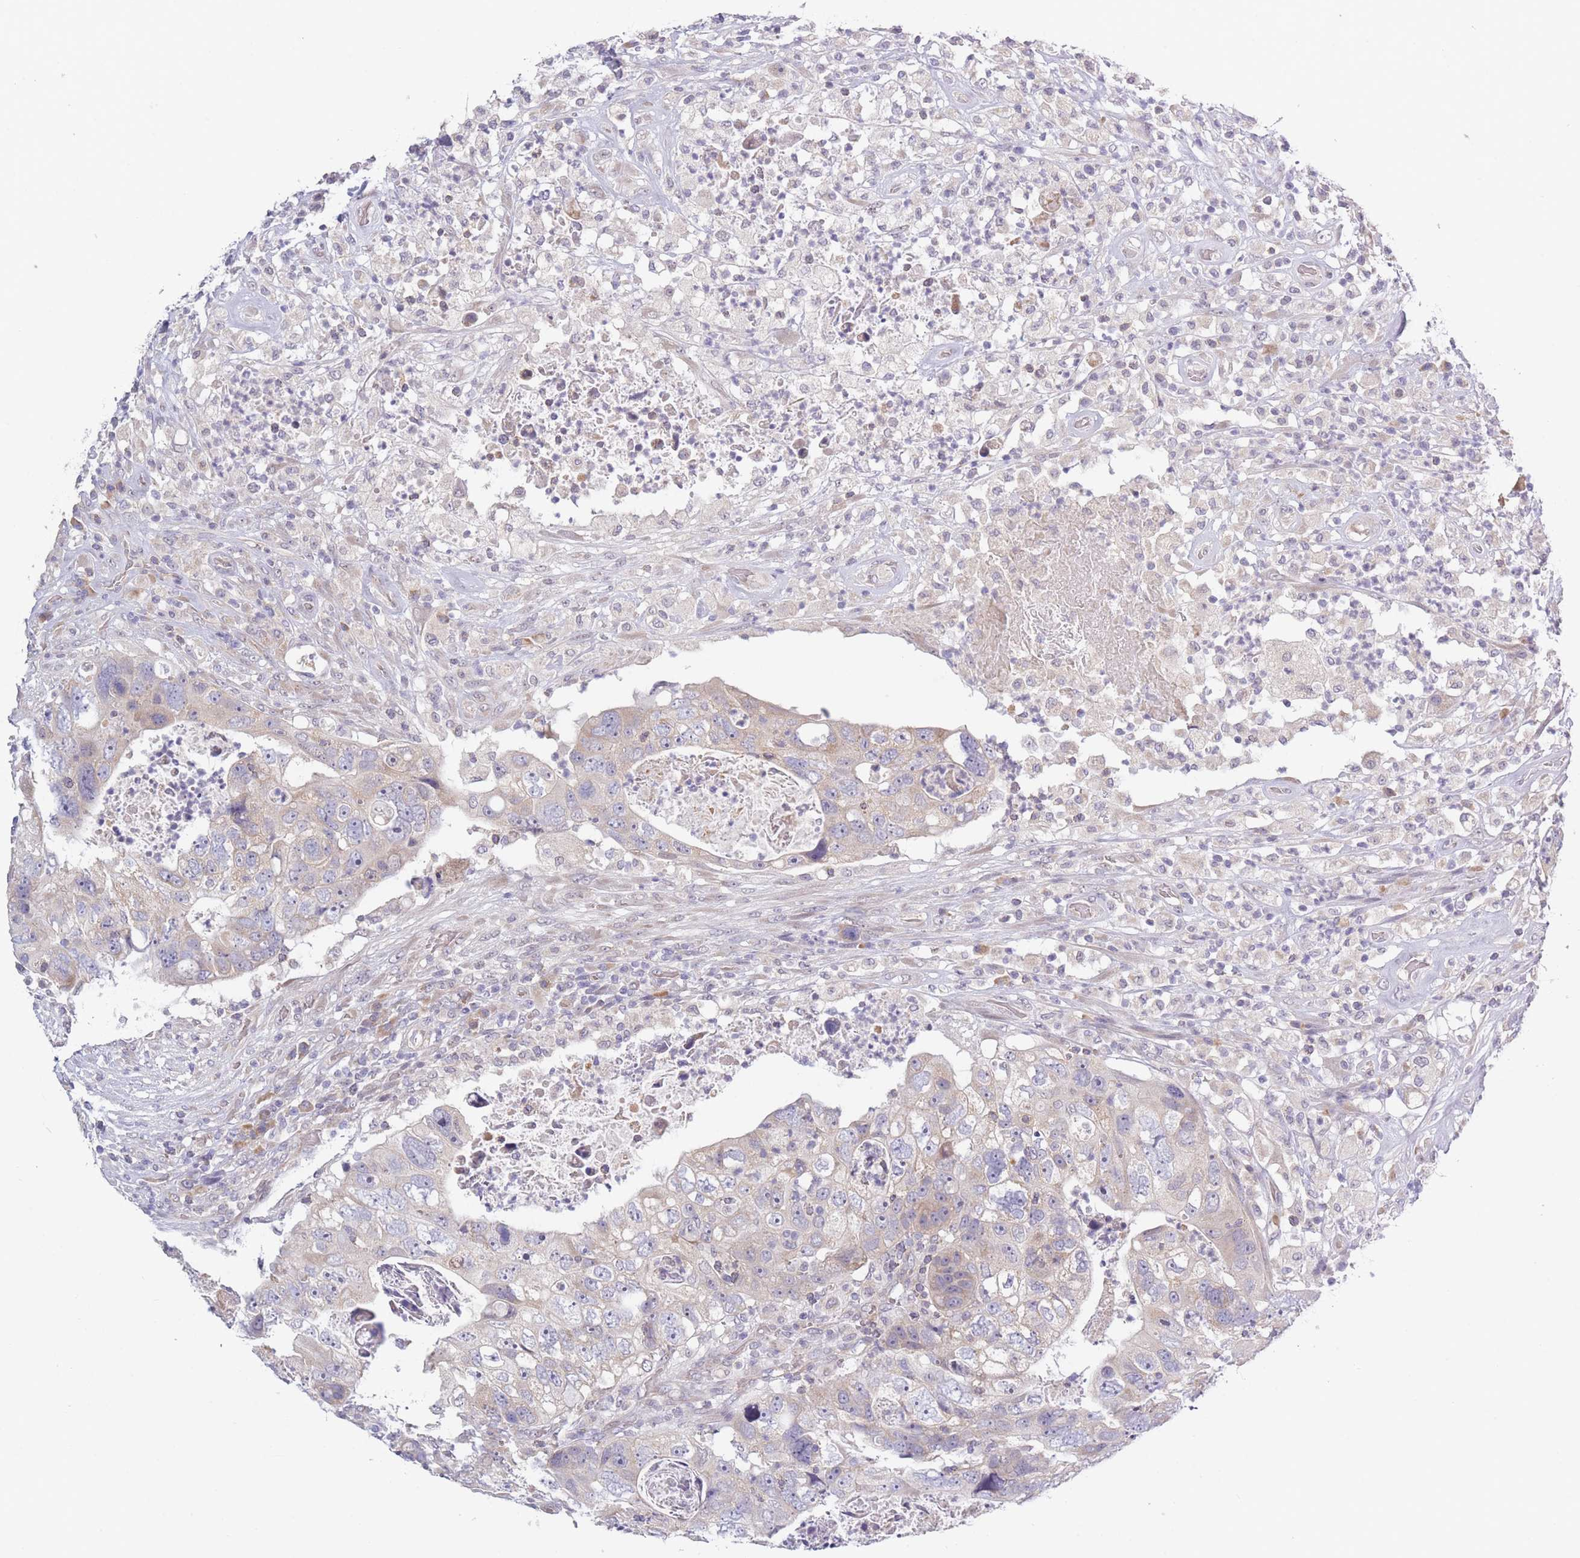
{"staining": {"intensity": "weak", "quantity": "<25%", "location": "cytoplasmic/membranous"}, "tissue": "colorectal cancer", "cell_type": "Tumor cells", "image_type": "cancer", "snomed": [{"axis": "morphology", "description": "Adenocarcinoma, NOS"}, {"axis": "topography", "description": "Rectum"}], "caption": "Tumor cells show no significant protein staining in colorectal cancer. (IHC, brightfield microscopy, high magnification).", "gene": "FAM227B", "patient": {"sex": "male", "age": 59}}